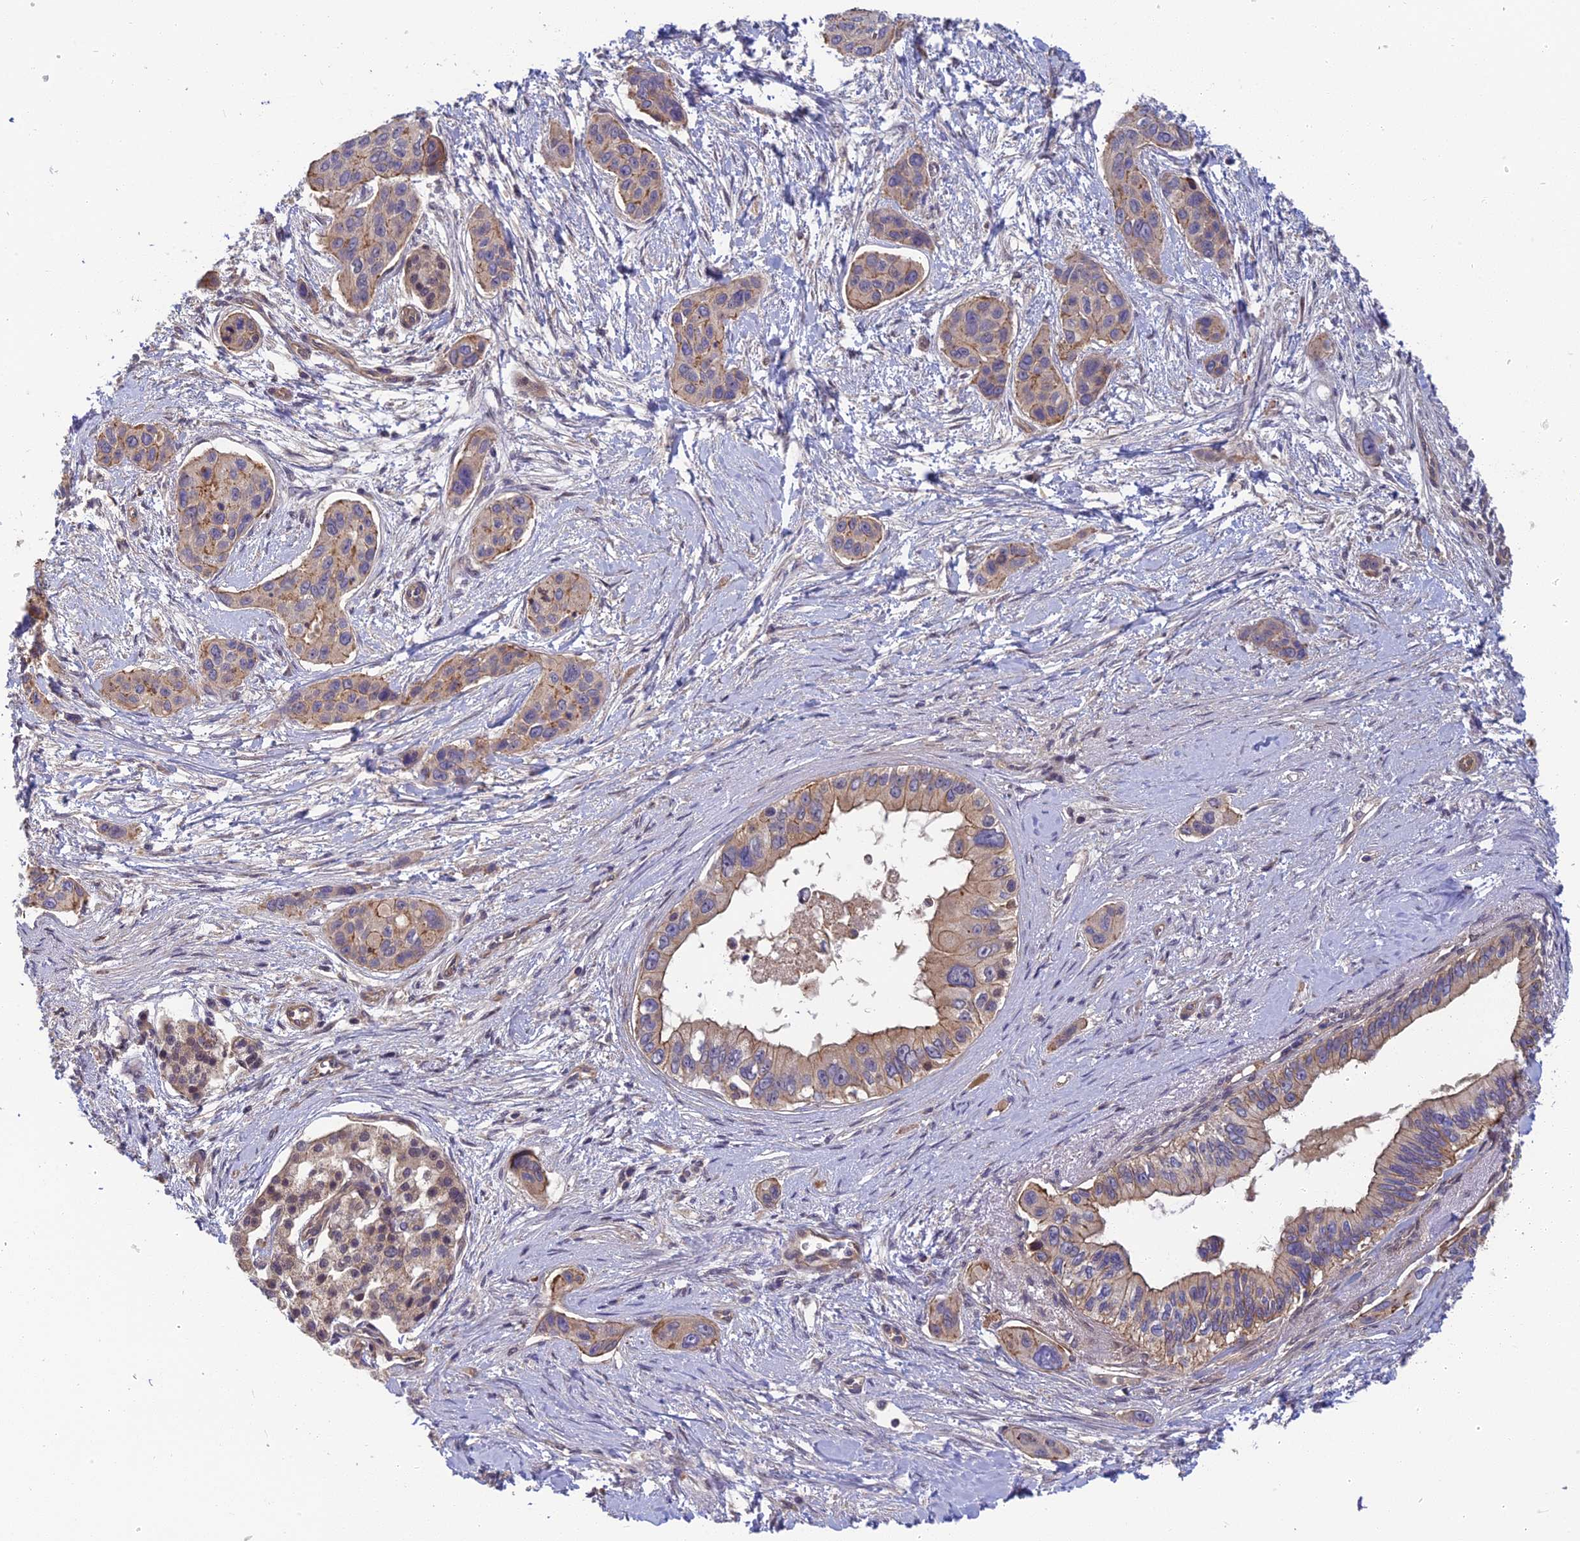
{"staining": {"intensity": "moderate", "quantity": "25%-75%", "location": "cytoplasmic/membranous"}, "tissue": "pancreatic cancer", "cell_type": "Tumor cells", "image_type": "cancer", "snomed": [{"axis": "morphology", "description": "Adenocarcinoma, NOS"}, {"axis": "topography", "description": "Pancreas"}], "caption": "Brown immunohistochemical staining in human pancreatic cancer shows moderate cytoplasmic/membranous positivity in about 25%-75% of tumor cells.", "gene": "PIKFYVE", "patient": {"sex": "male", "age": 72}}